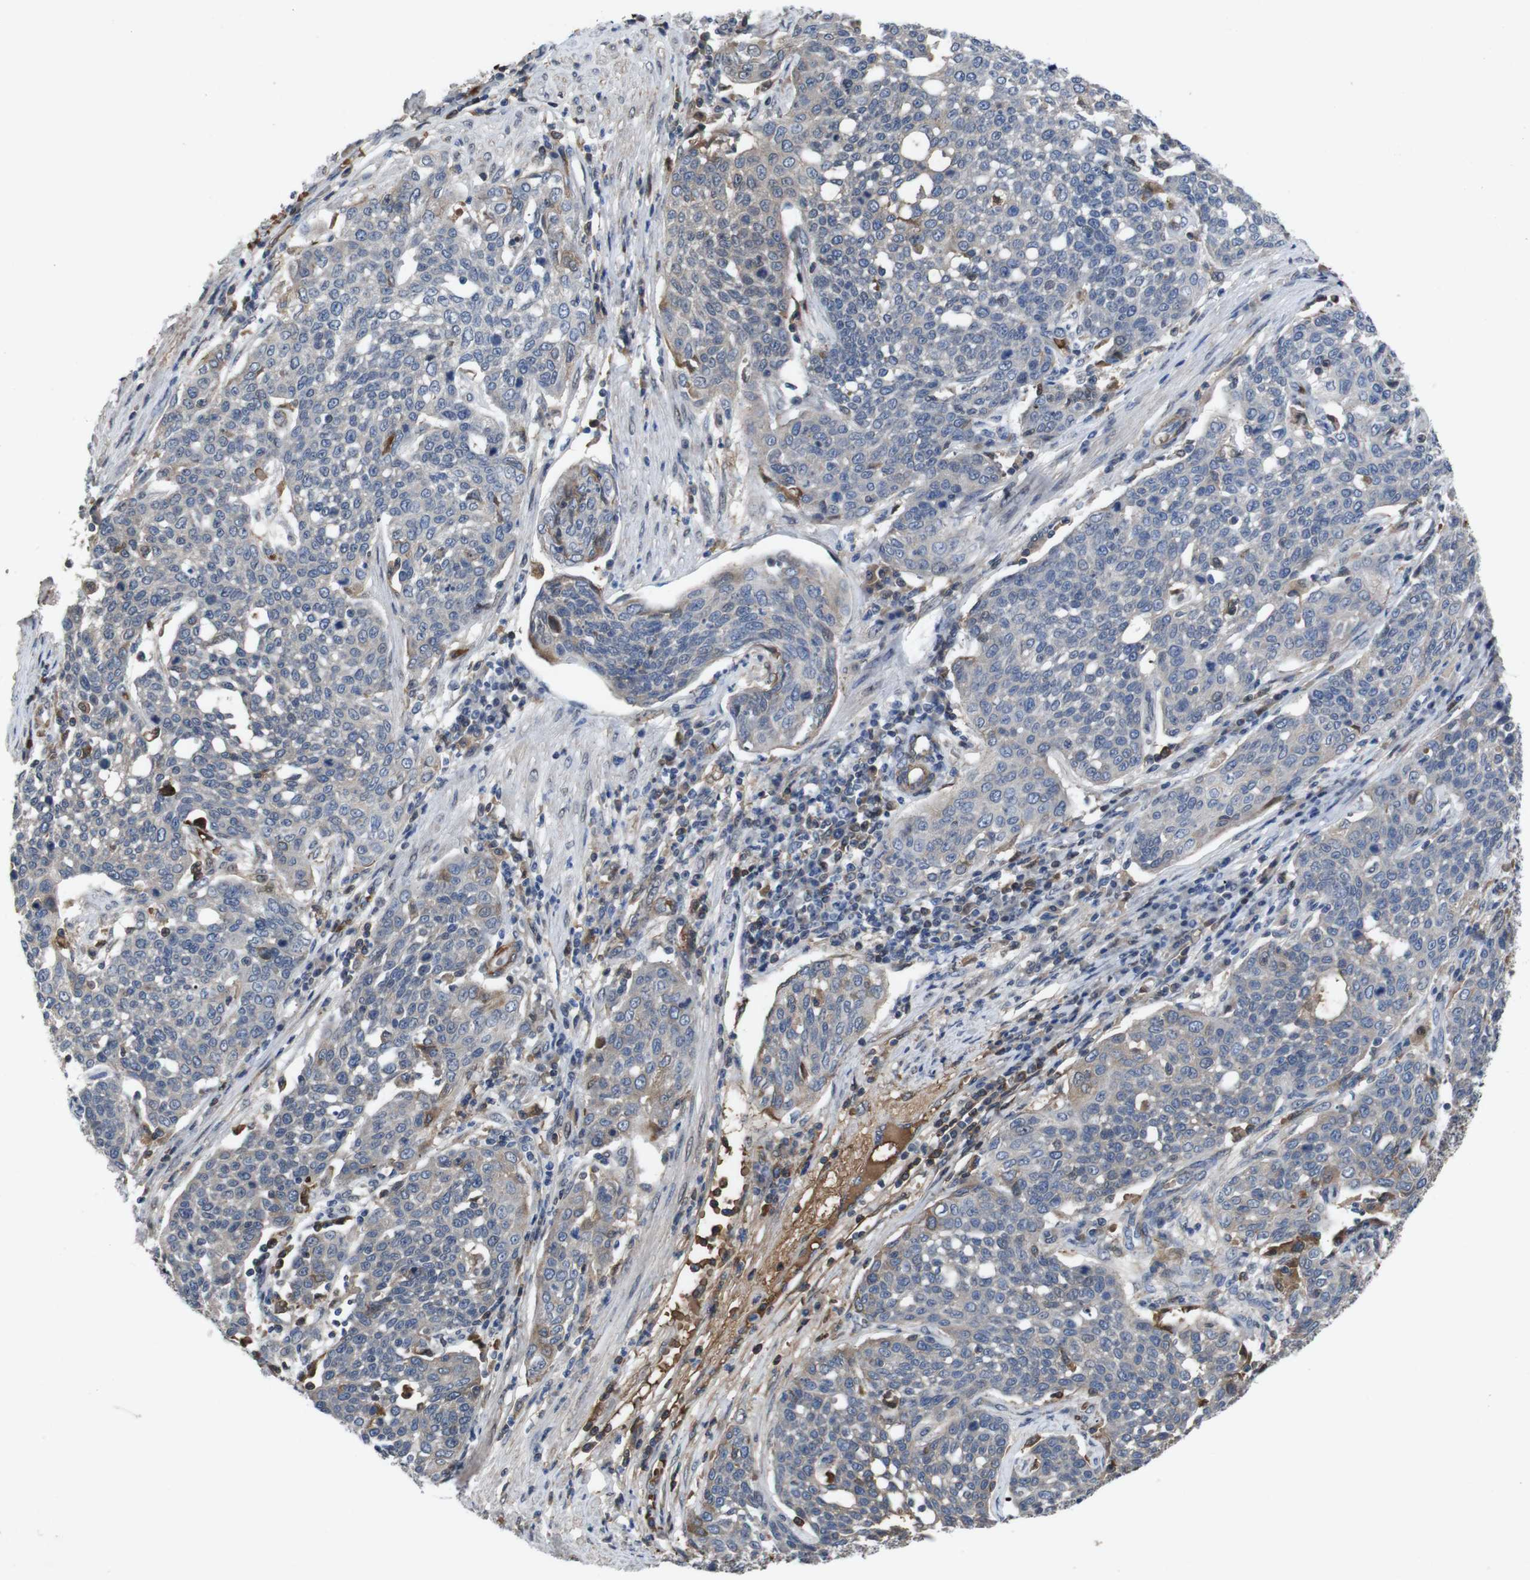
{"staining": {"intensity": "negative", "quantity": "none", "location": "none"}, "tissue": "cervical cancer", "cell_type": "Tumor cells", "image_type": "cancer", "snomed": [{"axis": "morphology", "description": "Squamous cell carcinoma, NOS"}, {"axis": "topography", "description": "Cervix"}], "caption": "Tumor cells show no significant staining in cervical cancer.", "gene": "SPTB", "patient": {"sex": "female", "age": 34}}